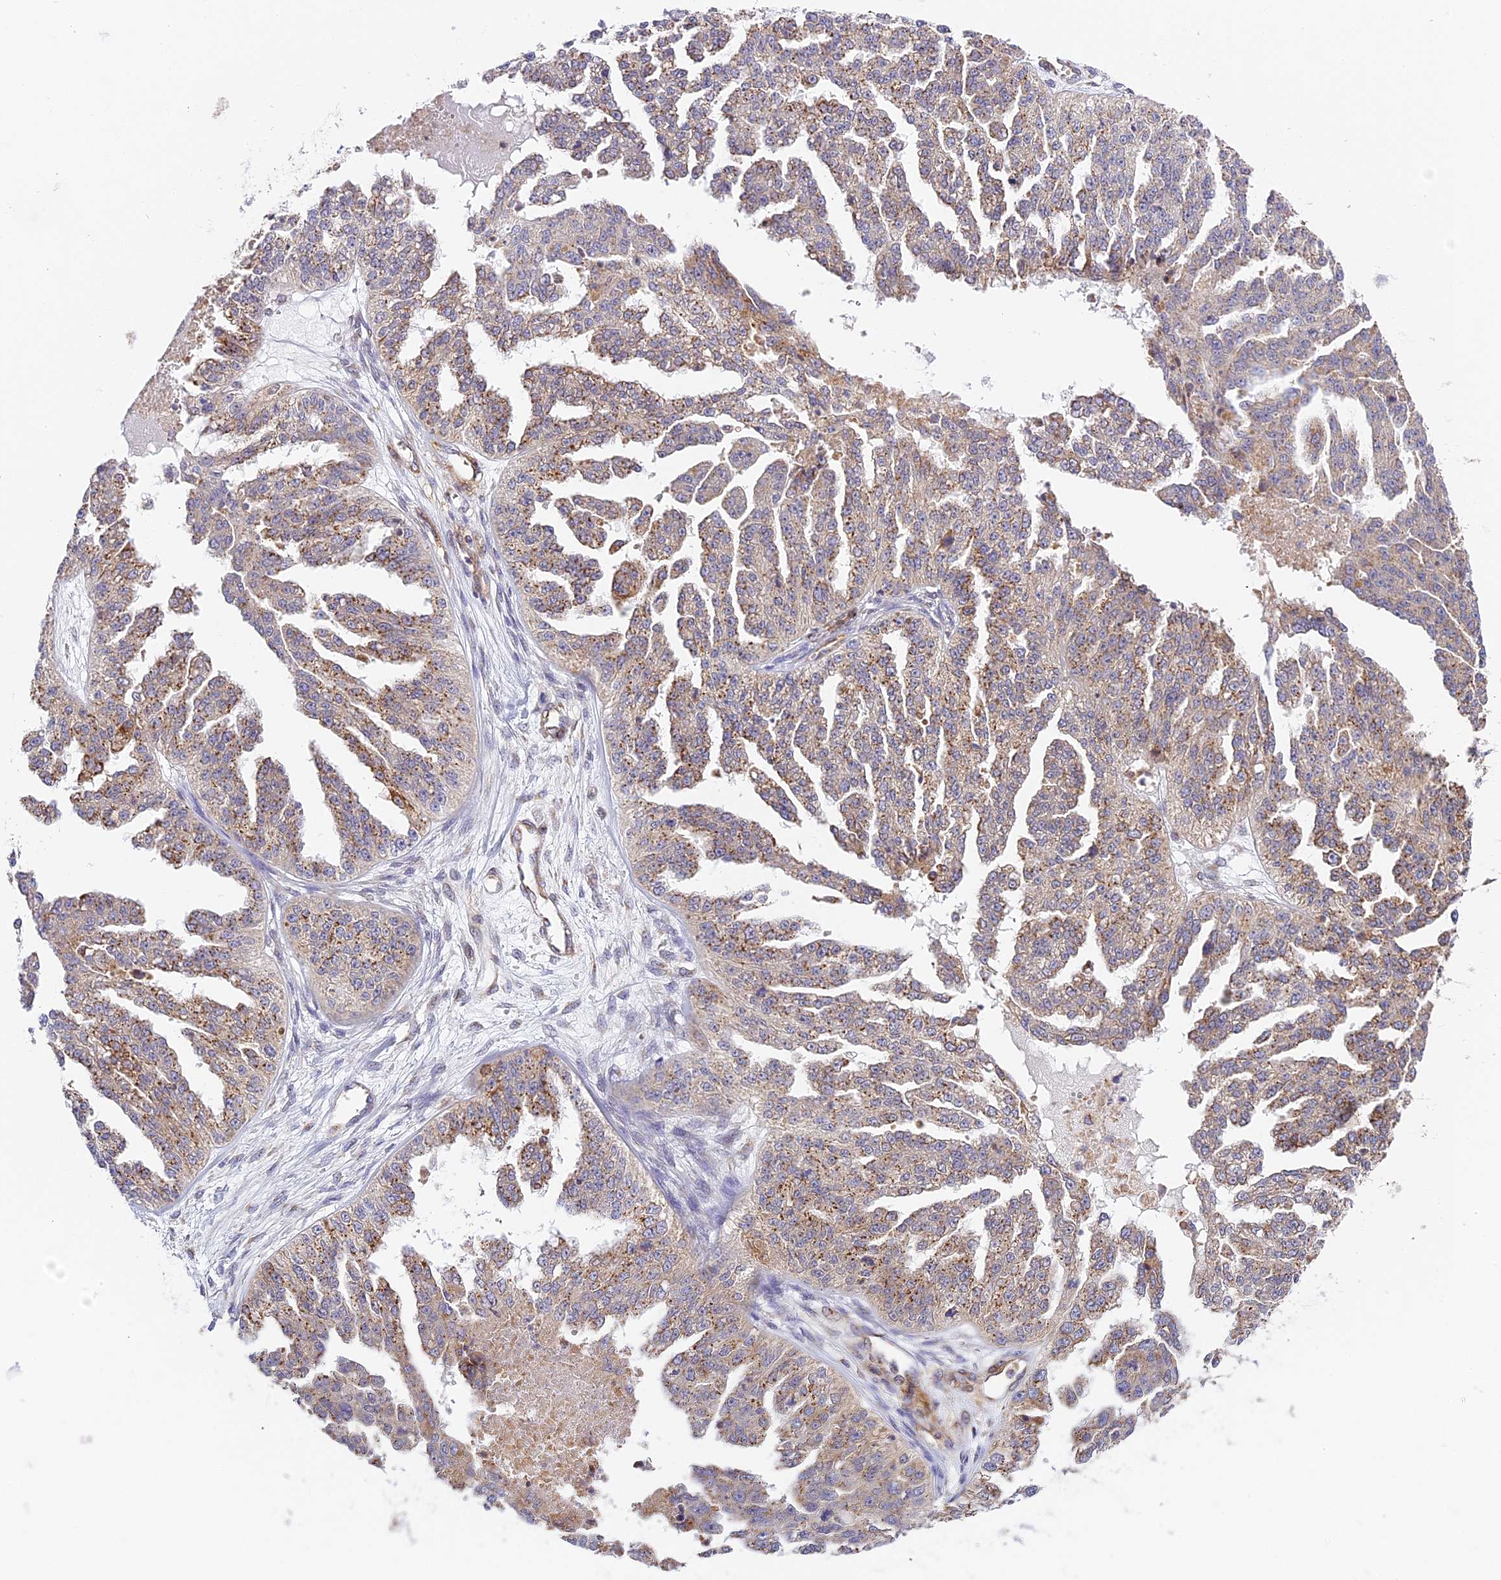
{"staining": {"intensity": "moderate", "quantity": ">75%", "location": "cytoplasmic/membranous"}, "tissue": "ovarian cancer", "cell_type": "Tumor cells", "image_type": "cancer", "snomed": [{"axis": "morphology", "description": "Cystadenocarcinoma, serous, NOS"}, {"axis": "topography", "description": "Ovary"}], "caption": "Brown immunohistochemical staining in human serous cystadenocarcinoma (ovarian) reveals moderate cytoplasmic/membranous positivity in approximately >75% of tumor cells. The protein of interest is shown in brown color, while the nuclei are stained blue.", "gene": "HEATR5B", "patient": {"sex": "female", "age": 58}}